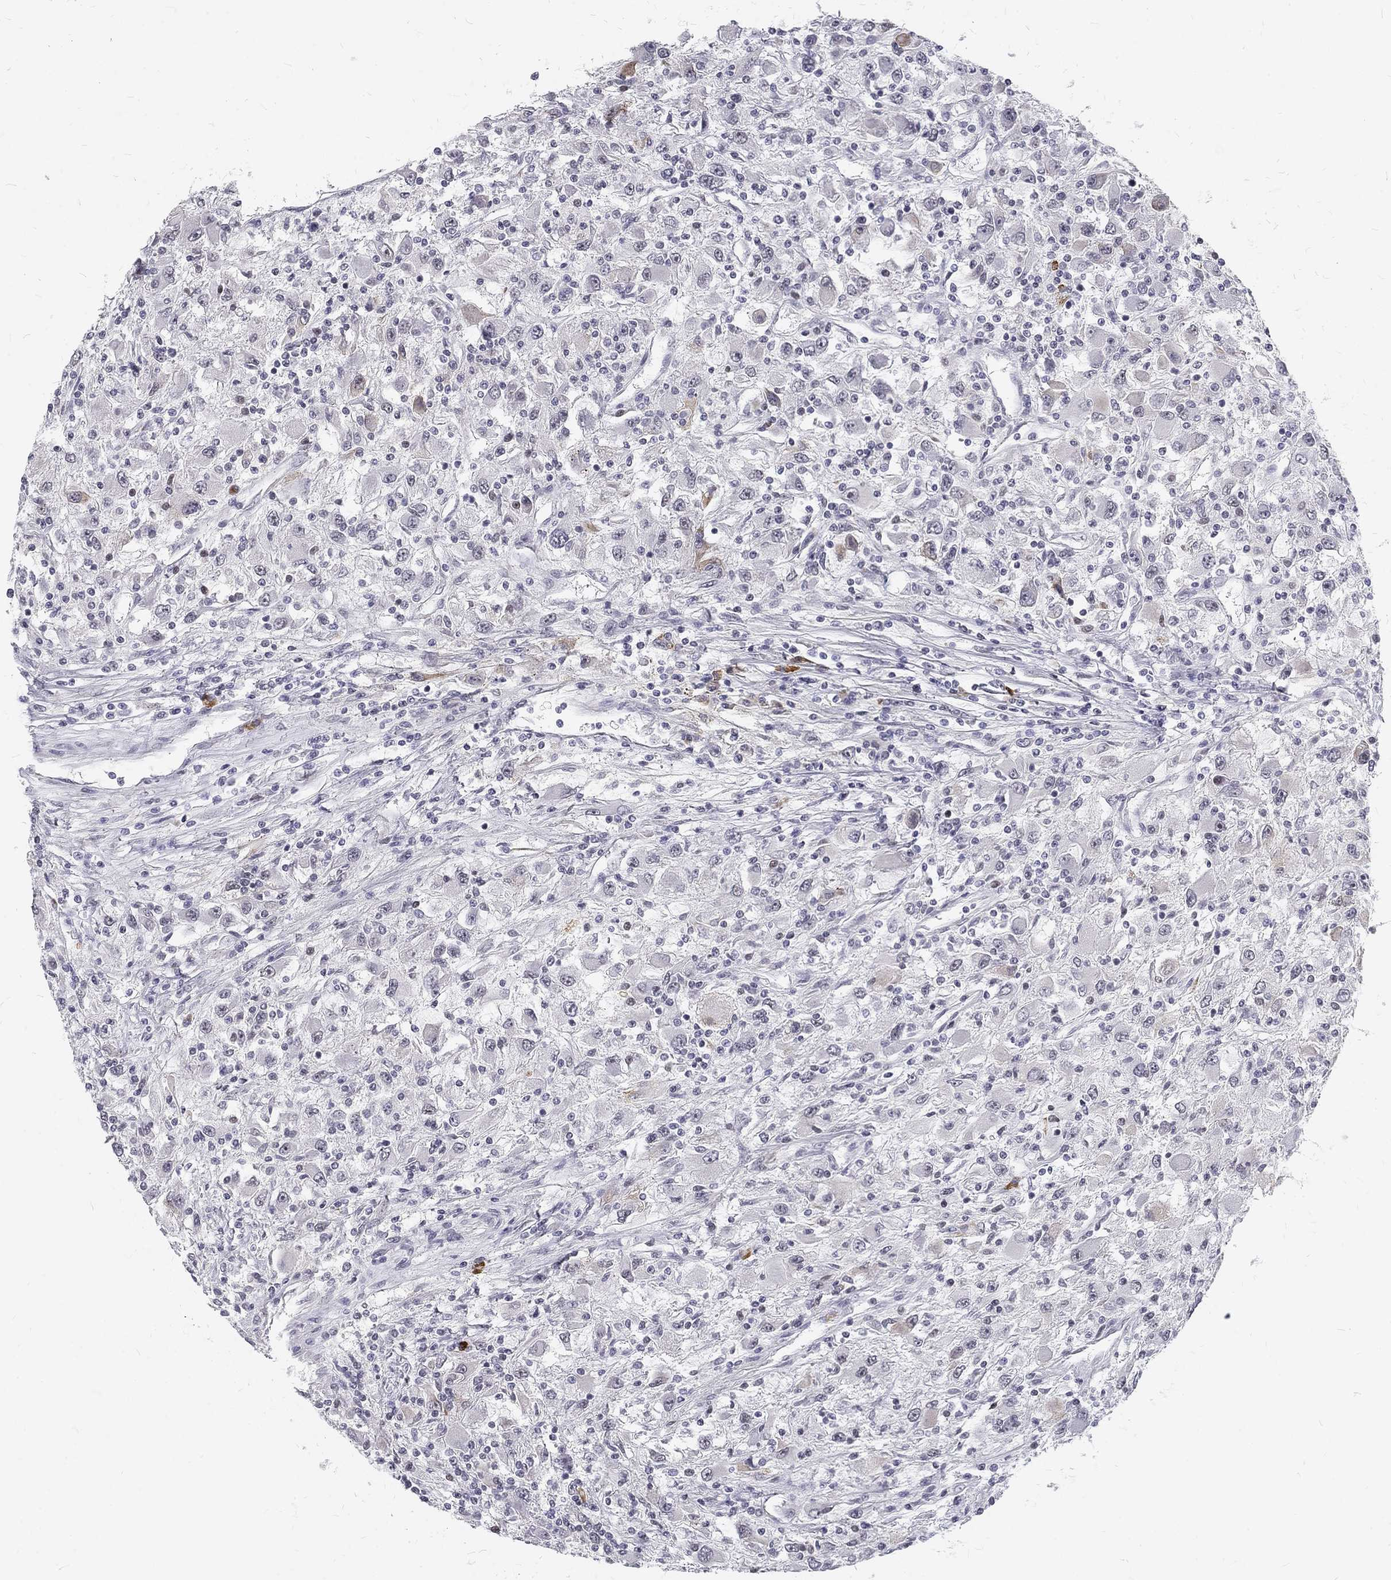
{"staining": {"intensity": "negative", "quantity": "none", "location": "none"}, "tissue": "renal cancer", "cell_type": "Tumor cells", "image_type": "cancer", "snomed": [{"axis": "morphology", "description": "Adenocarcinoma, NOS"}, {"axis": "topography", "description": "Kidney"}], "caption": "An image of renal cancer (adenocarcinoma) stained for a protein shows no brown staining in tumor cells. Brightfield microscopy of immunohistochemistry stained with DAB (3,3'-diaminobenzidine) (brown) and hematoxylin (blue), captured at high magnification.", "gene": "SNORC", "patient": {"sex": "female", "age": 67}}